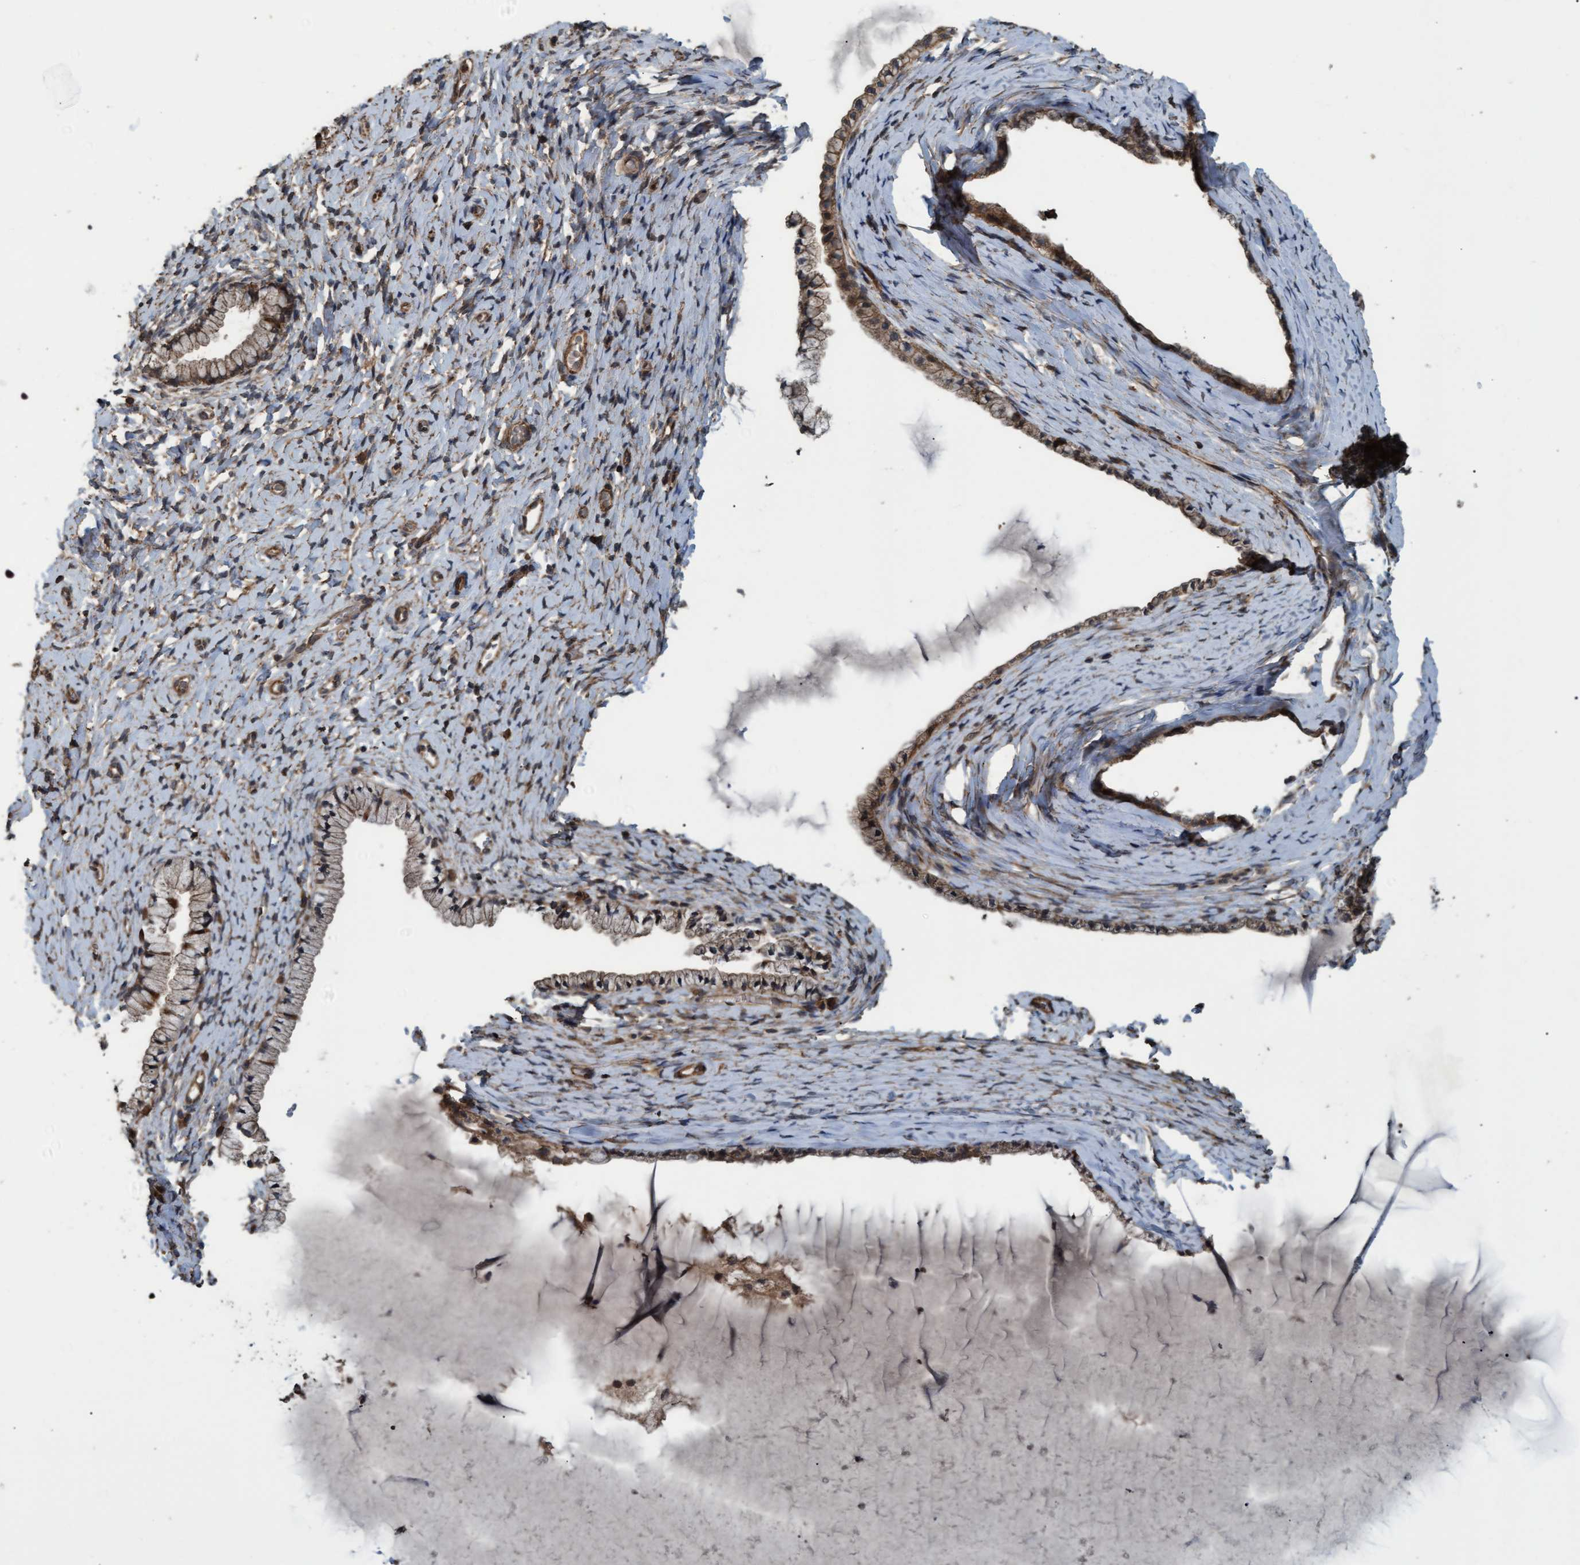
{"staining": {"intensity": "moderate", "quantity": ">75%", "location": "cytoplasmic/membranous"}, "tissue": "cervix", "cell_type": "Glandular cells", "image_type": "normal", "snomed": [{"axis": "morphology", "description": "Normal tissue, NOS"}, {"axis": "topography", "description": "Cervix"}], "caption": "High-magnification brightfield microscopy of normal cervix stained with DAB (brown) and counterstained with hematoxylin (blue). glandular cells exhibit moderate cytoplasmic/membranous staining is identified in about>75% of cells. (DAB (3,3'-diaminobenzidine) IHC with brightfield microscopy, high magnification).", "gene": "GGT6", "patient": {"sex": "female", "age": 72}}